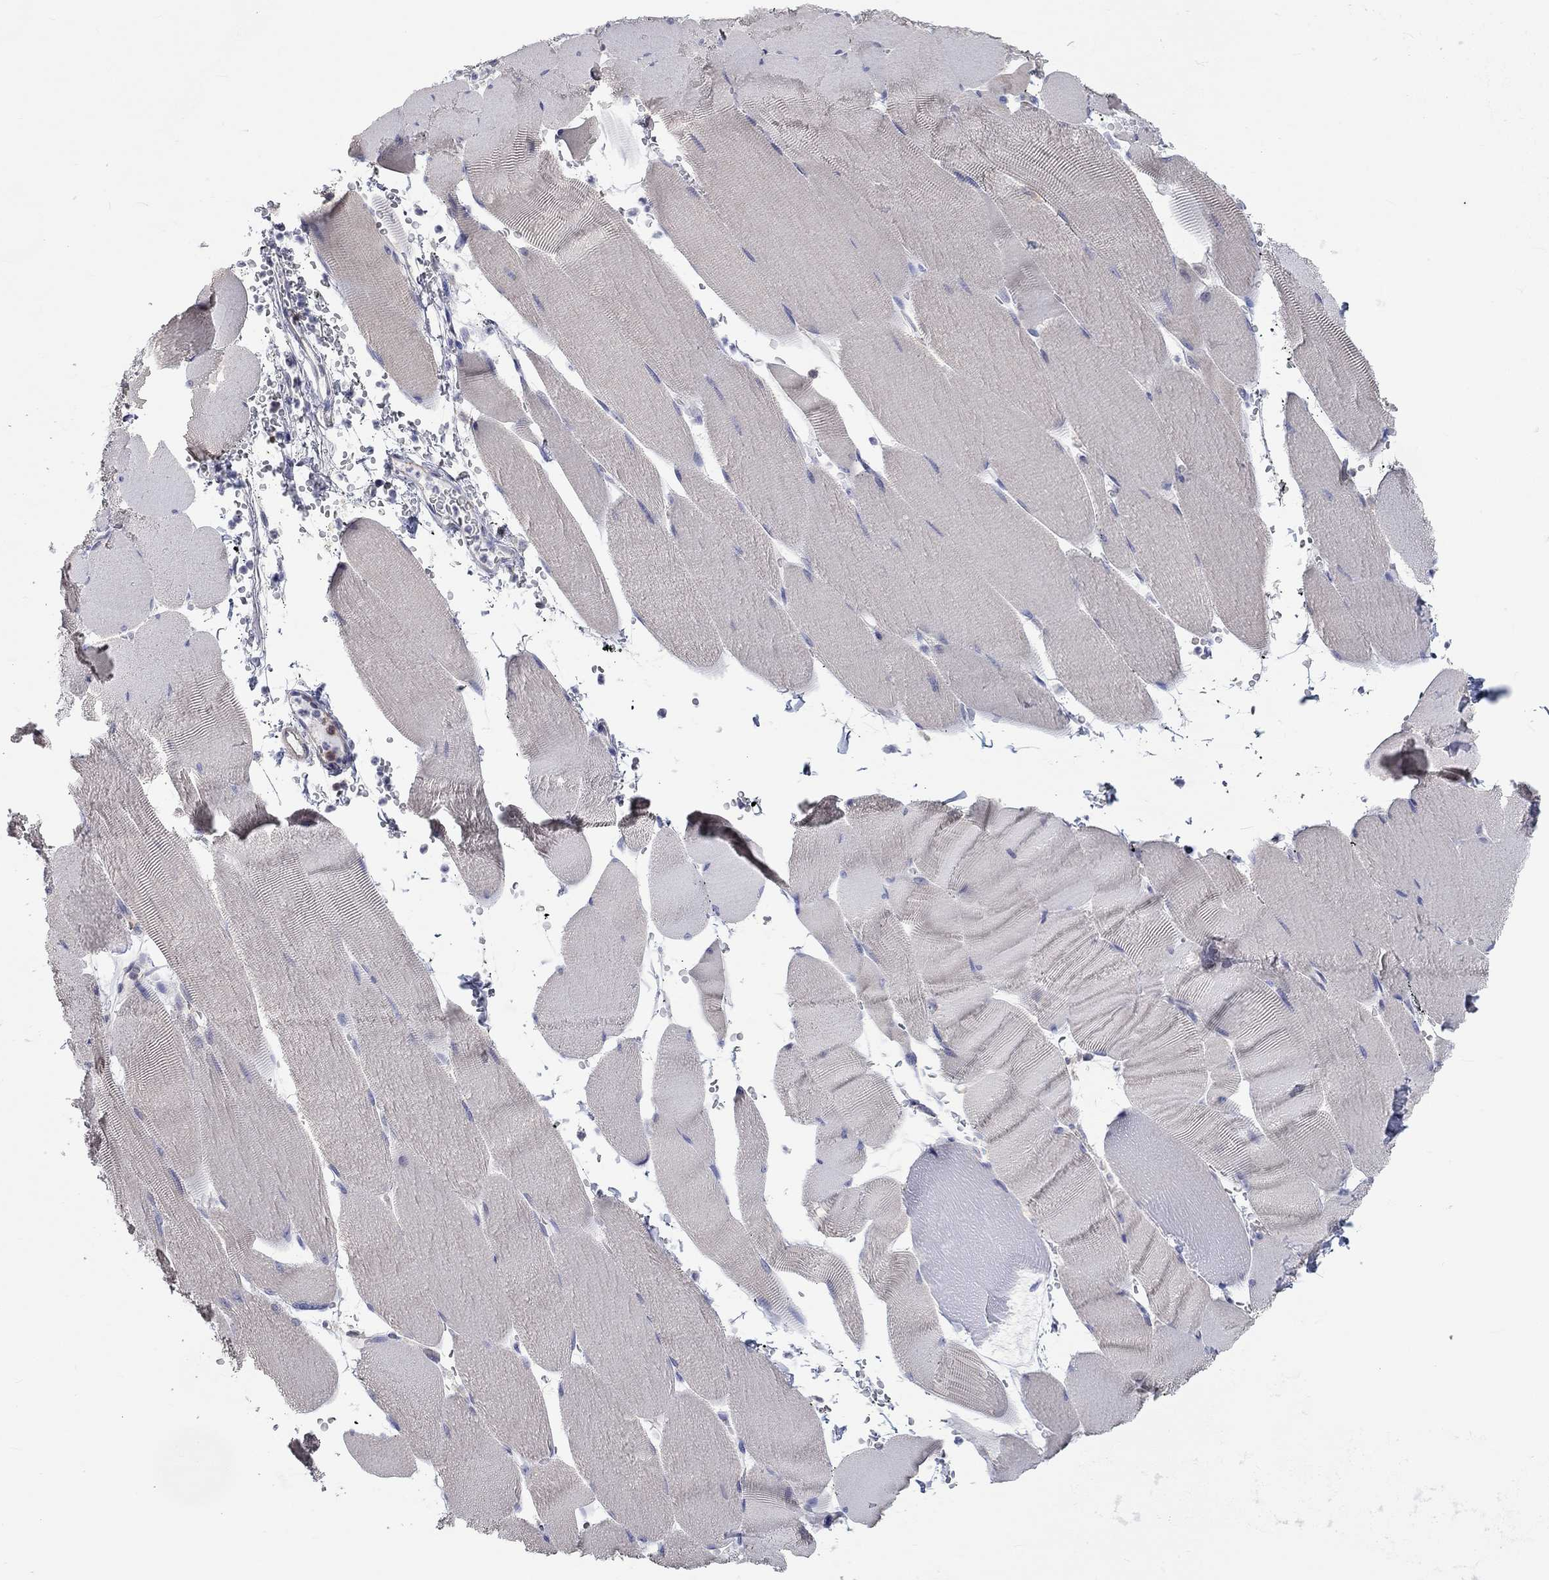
{"staining": {"intensity": "negative", "quantity": "none", "location": "none"}, "tissue": "skeletal muscle", "cell_type": "Myocytes", "image_type": "normal", "snomed": [{"axis": "morphology", "description": "Normal tissue, NOS"}, {"axis": "topography", "description": "Skeletal muscle"}], "caption": "DAB immunohistochemical staining of normal human skeletal muscle displays no significant expression in myocytes.", "gene": "PCDHGA10", "patient": {"sex": "male", "age": 56}}